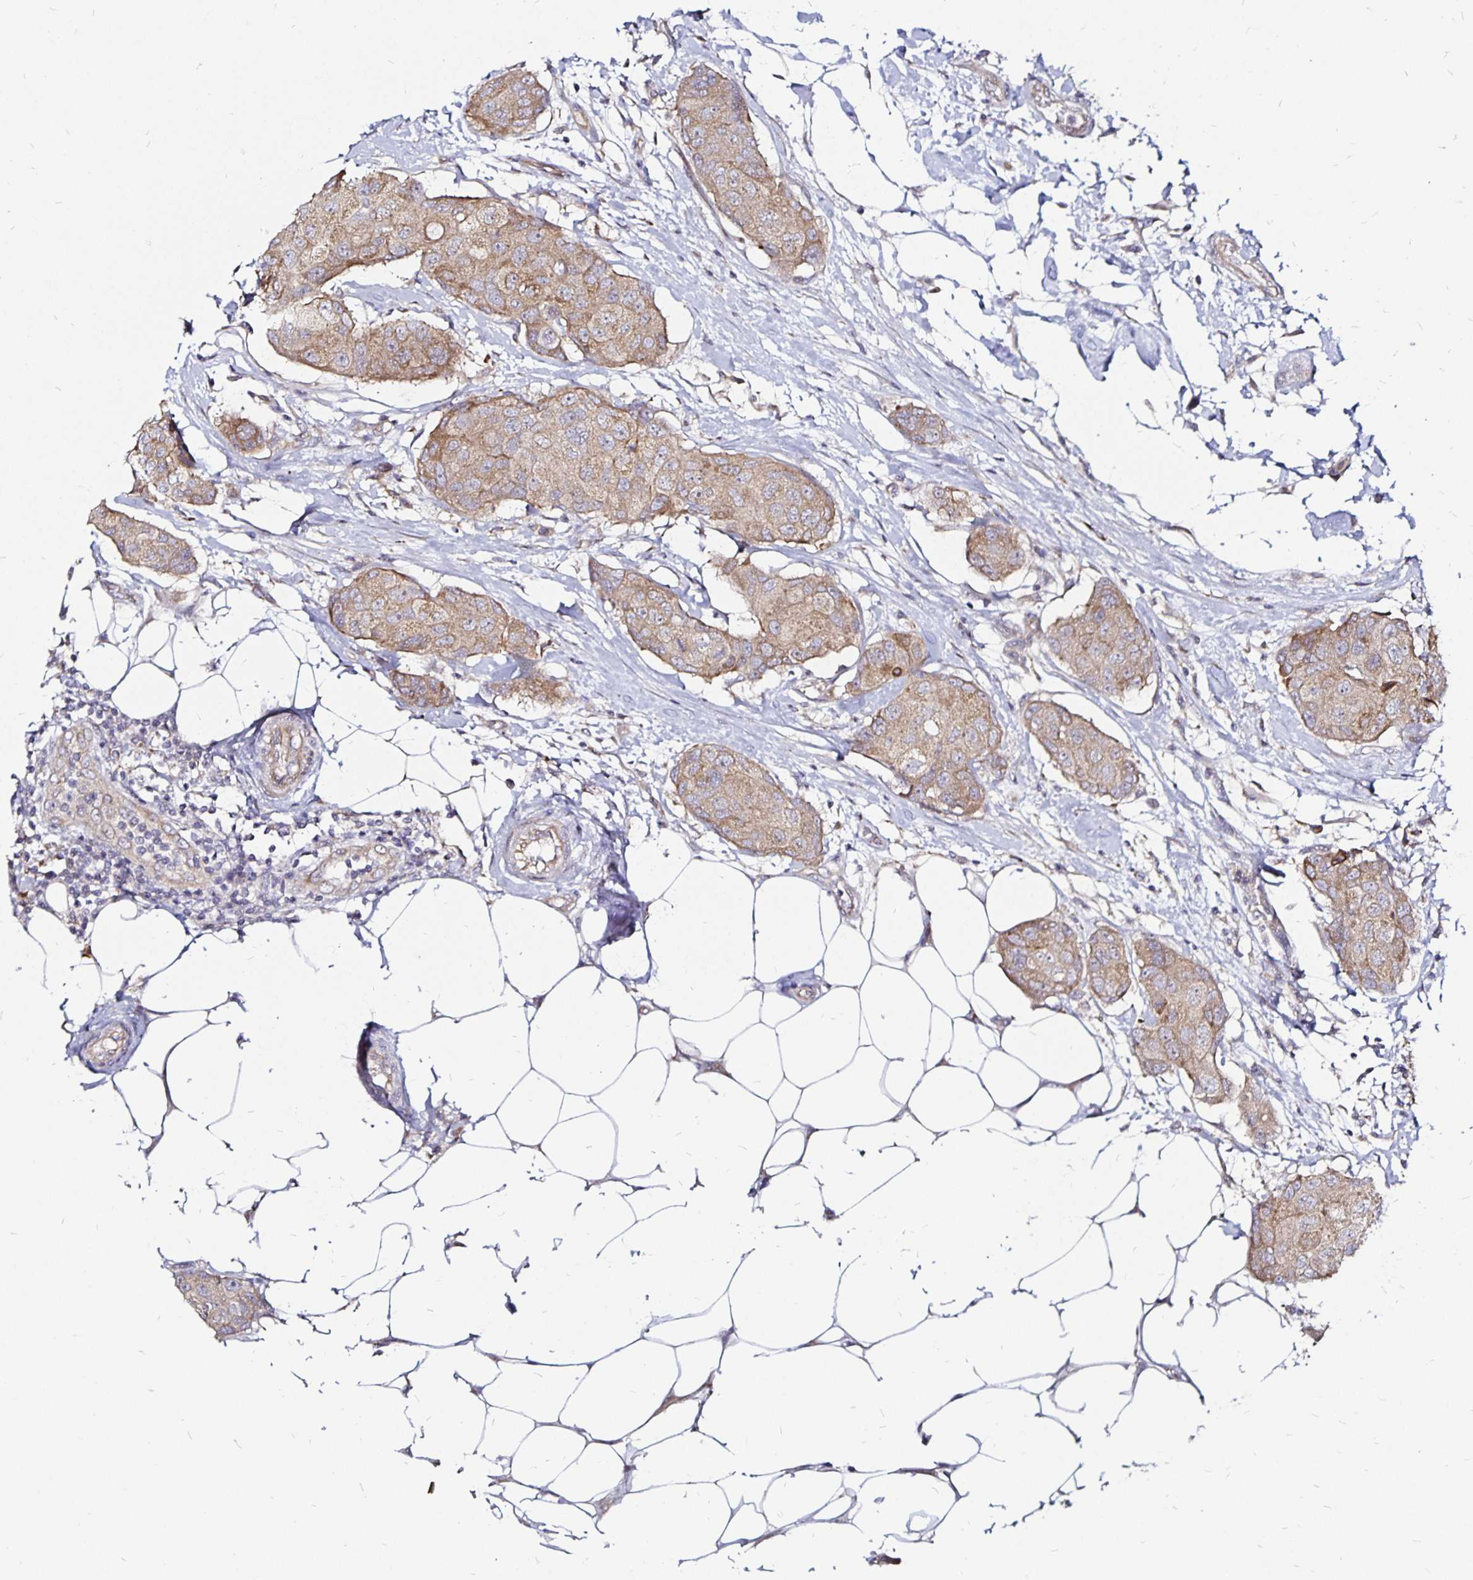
{"staining": {"intensity": "moderate", "quantity": ">75%", "location": "cytoplasmic/membranous"}, "tissue": "breast cancer", "cell_type": "Tumor cells", "image_type": "cancer", "snomed": [{"axis": "morphology", "description": "Duct carcinoma"}, {"axis": "topography", "description": "Breast"}, {"axis": "topography", "description": "Lymph node"}], "caption": "Immunohistochemical staining of human breast cancer (invasive ductal carcinoma) exhibits medium levels of moderate cytoplasmic/membranous protein expression in approximately >75% of tumor cells.", "gene": "CYP27A1", "patient": {"sex": "female", "age": 80}}